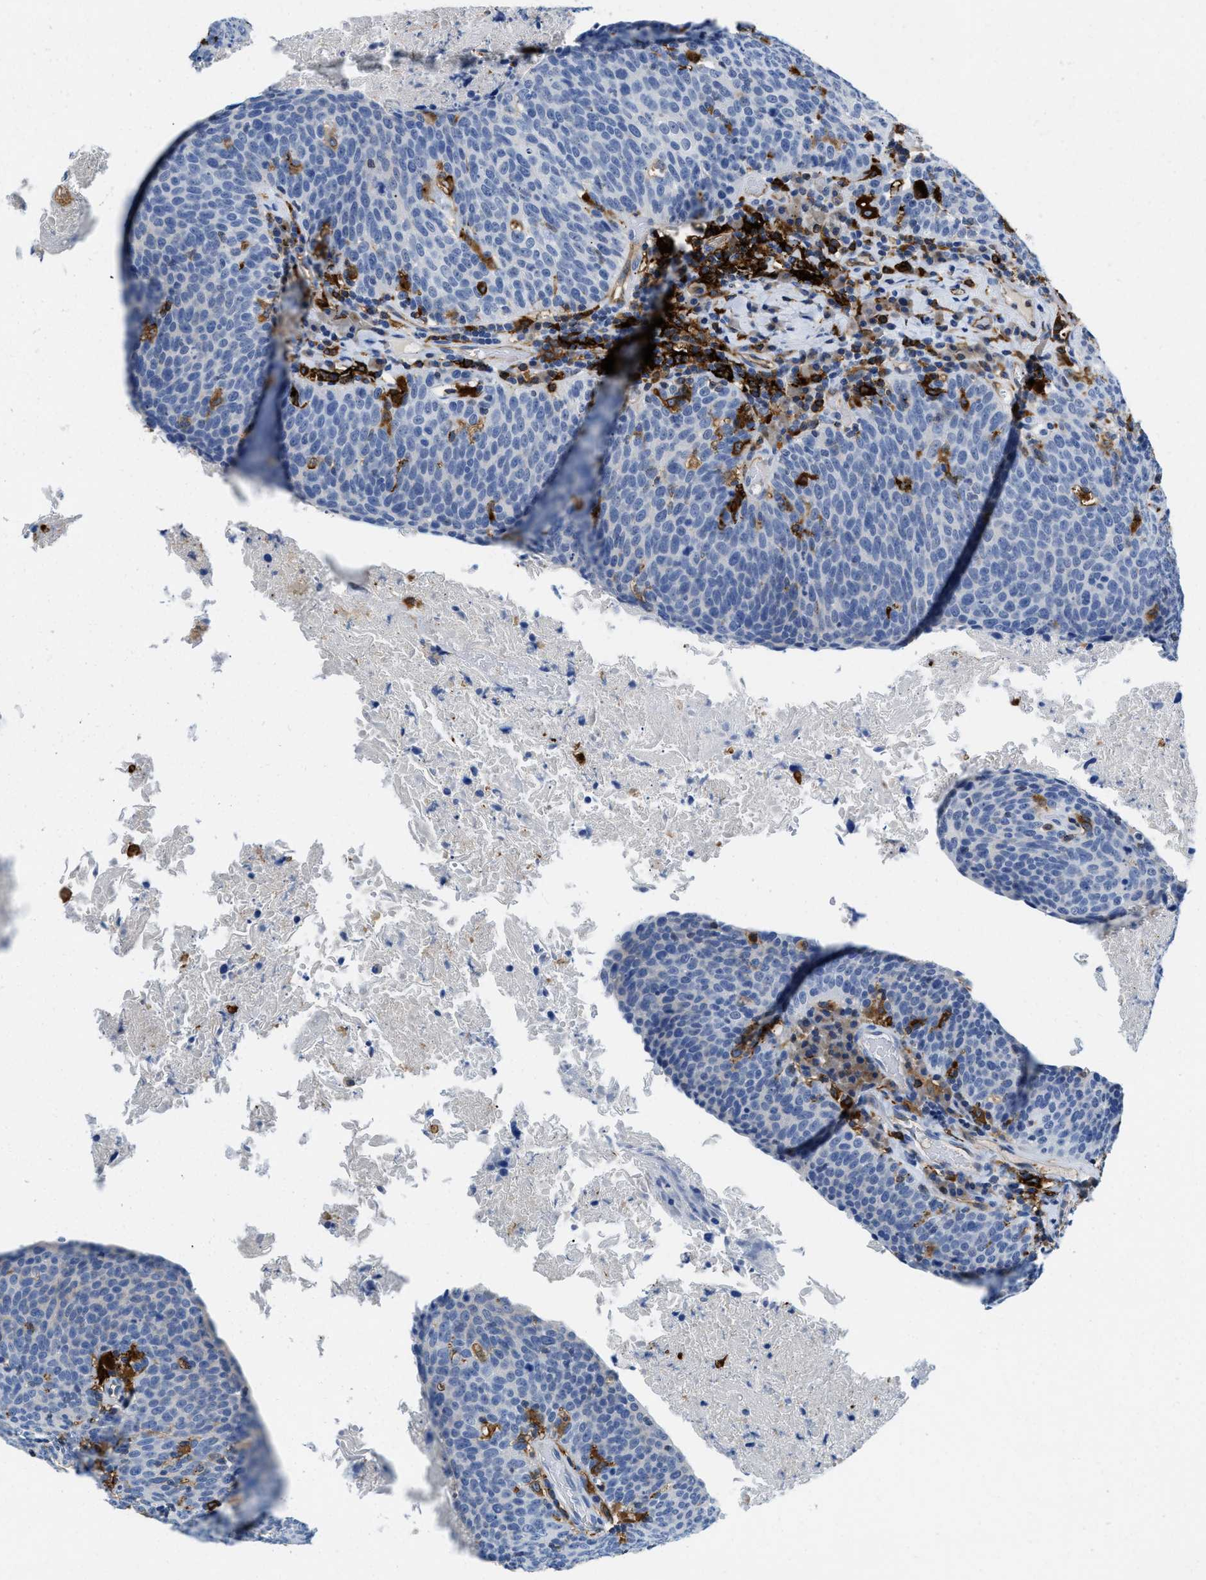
{"staining": {"intensity": "negative", "quantity": "none", "location": "none"}, "tissue": "head and neck cancer", "cell_type": "Tumor cells", "image_type": "cancer", "snomed": [{"axis": "morphology", "description": "Squamous cell carcinoma, NOS"}, {"axis": "morphology", "description": "Squamous cell carcinoma, metastatic, NOS"}, {"axis": "topography", "description": "Lymph node"}, {"axis": "topography", "description": "Head-Neck"}], "caption": "Head and neck metastatic squamous cell carcinoma was stained to show a protein in brown. There is no significant expression in tumor cells.", "gene": "CD226", "patient": {"sex": "male", "age": 62}}